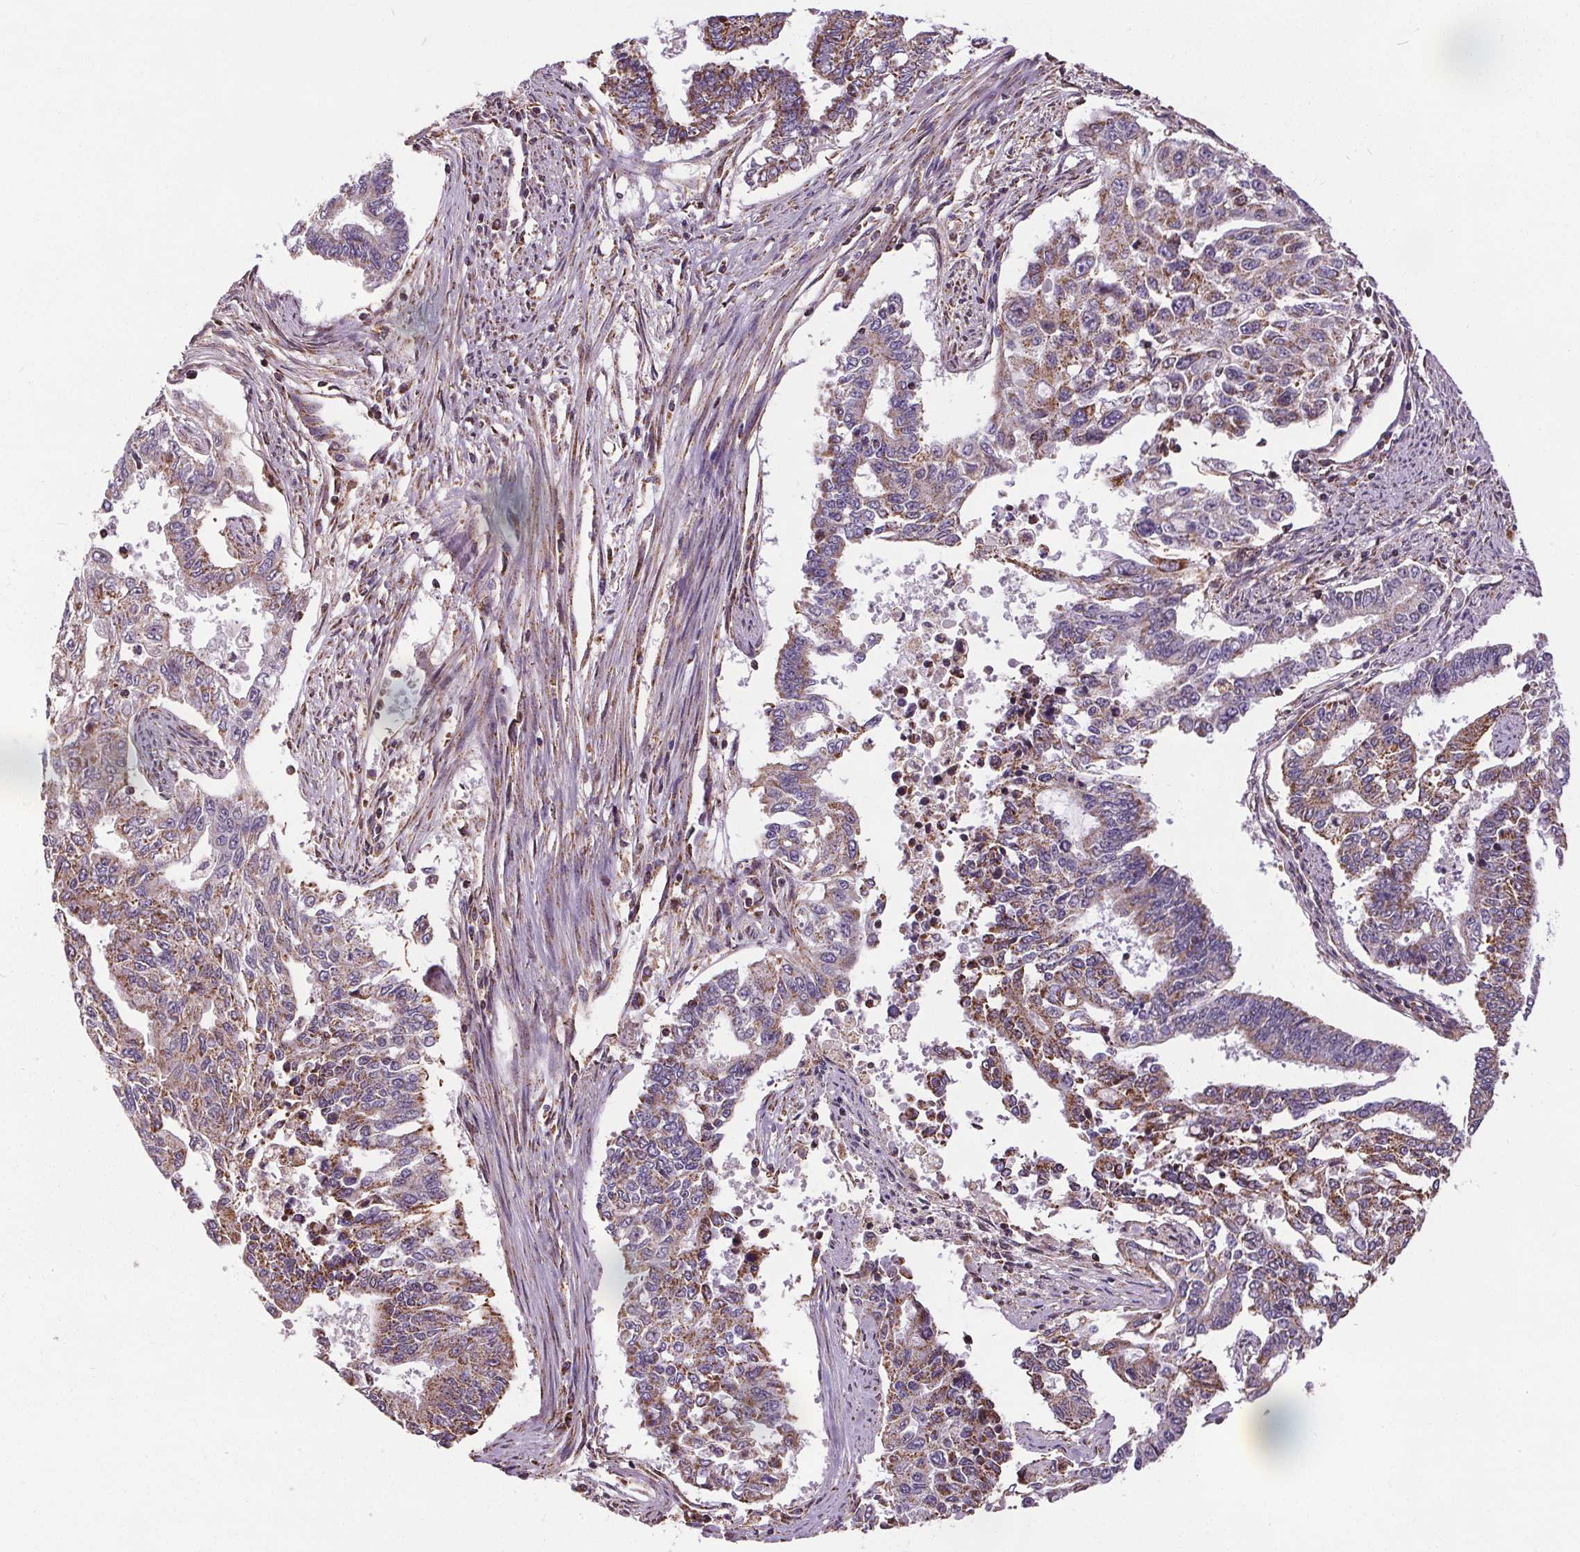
{"staining": {"intensity": "moderate", "quantity": "25%-75%", "location": "cytoplasmic/membranous"}, "tissue": "endometrial cancer", "cell_type": "Tumor cells", "image_type": "cancer", "snomed": [{"axis": "morphology", "description": "Adenocarcinoma, NOS"}, {"axis": "topography", "description": "Uterus"}], "caption": "A histopathology image of endometrial cancer stained for a protein displays moderate cytoplasmic/membranous brown staining in tumor cells.", "gene": "ZNF548", "patient": {"sex": "female", "age": 59}}